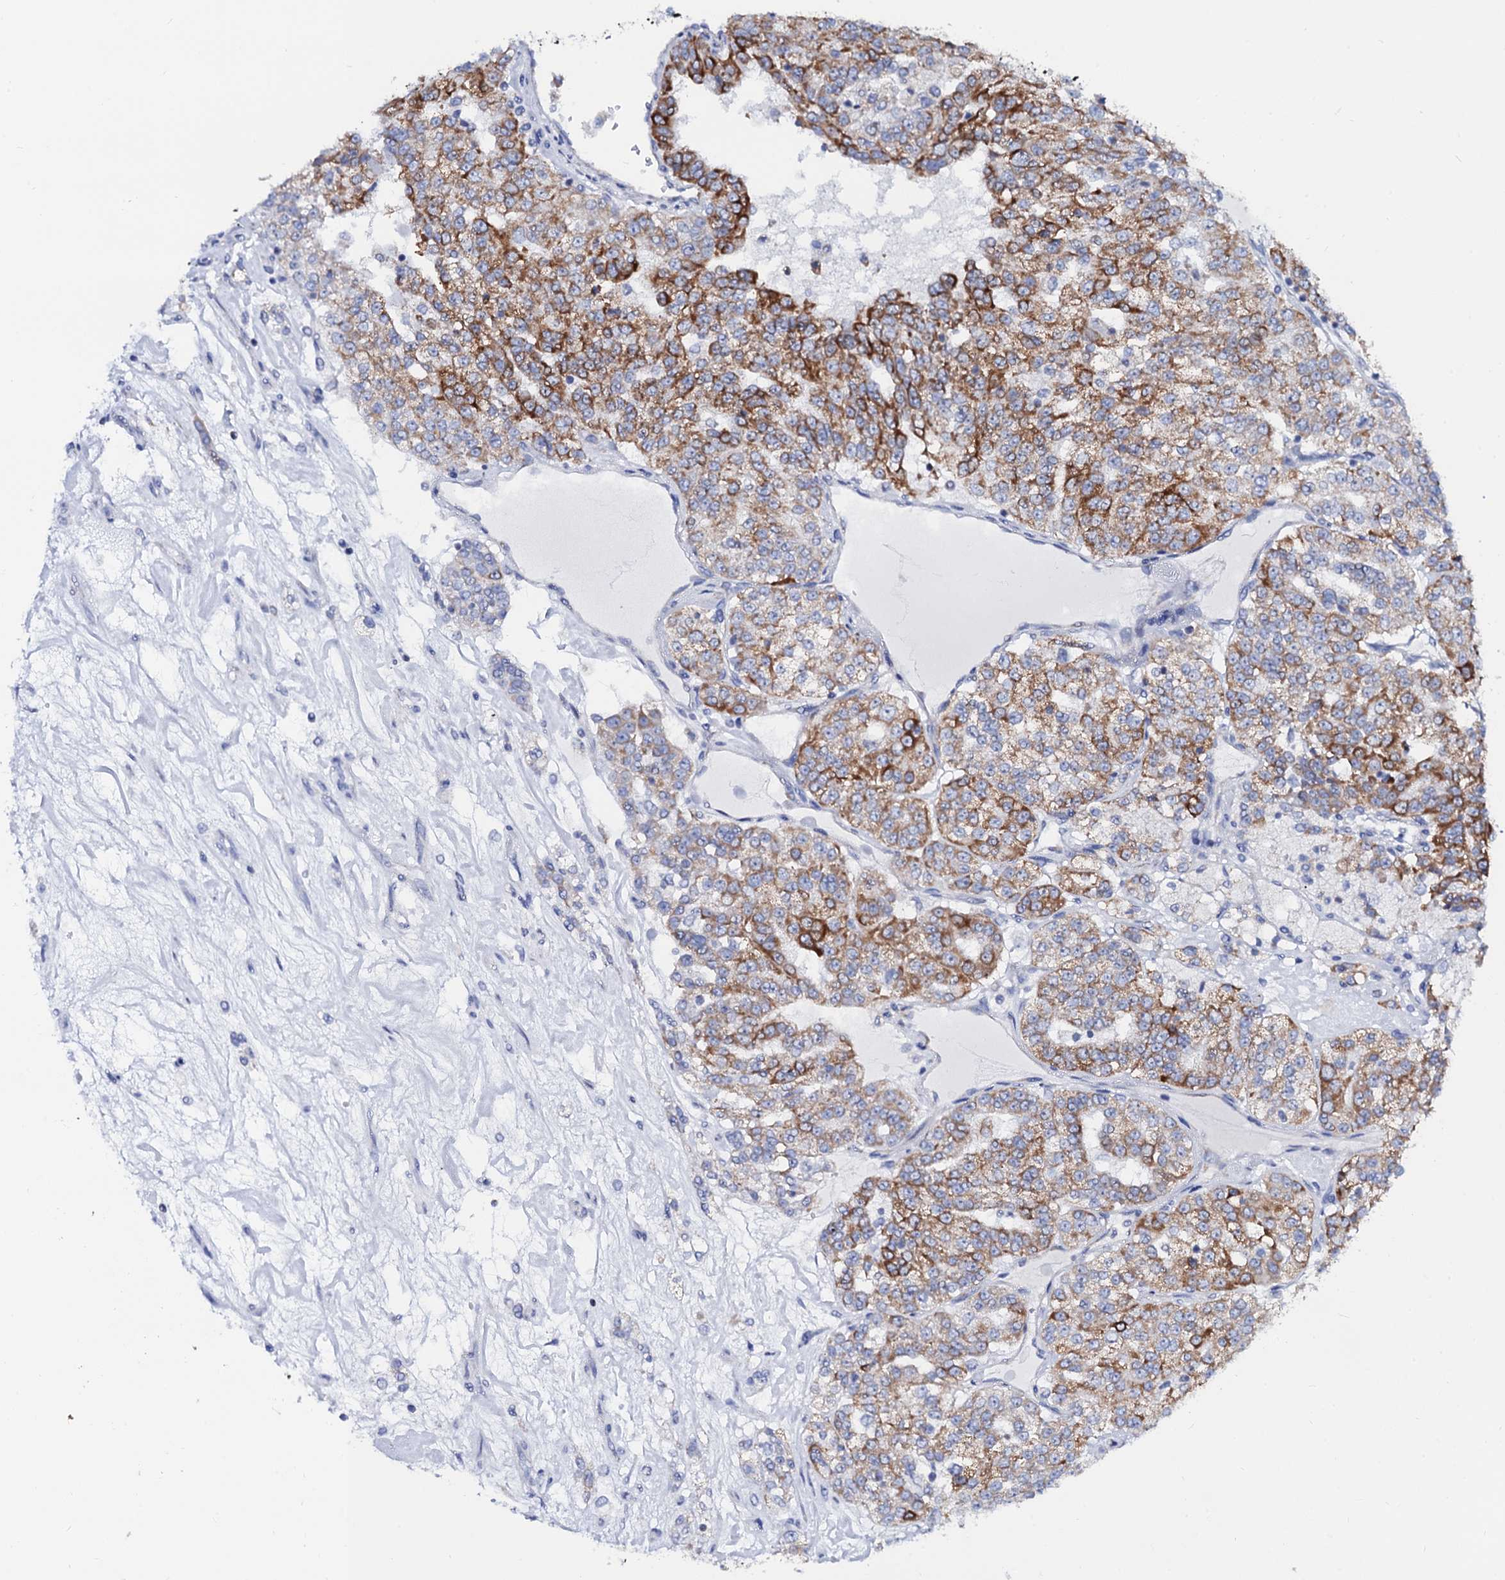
{"staining": {"intensity": "moderate", "quantity": "25%-75%", "location": "cytoplasmic/membranous"}, "tissue": "renal cancer", "cell_type": "Tumor cells", "image_type": "cancer", "snomed": [{"axis": "morphology", "description": "Adenocarcinoma, NOS"}, {"axis": "topography", "description": "Kidney"}], "caption": "Protein staining reveals moderate cytoplasmic/membranous positivity in approximately 25%-75% of tumor cells in renal adenocarcinoma. The staining was performed using DAB to visualize the protein expression in brown, while the nuclei were stained in blue with hematoxylin (Magnification: 20x).", "gene": "ACADSB", "patient": {"sex": "female", "age": 63}}